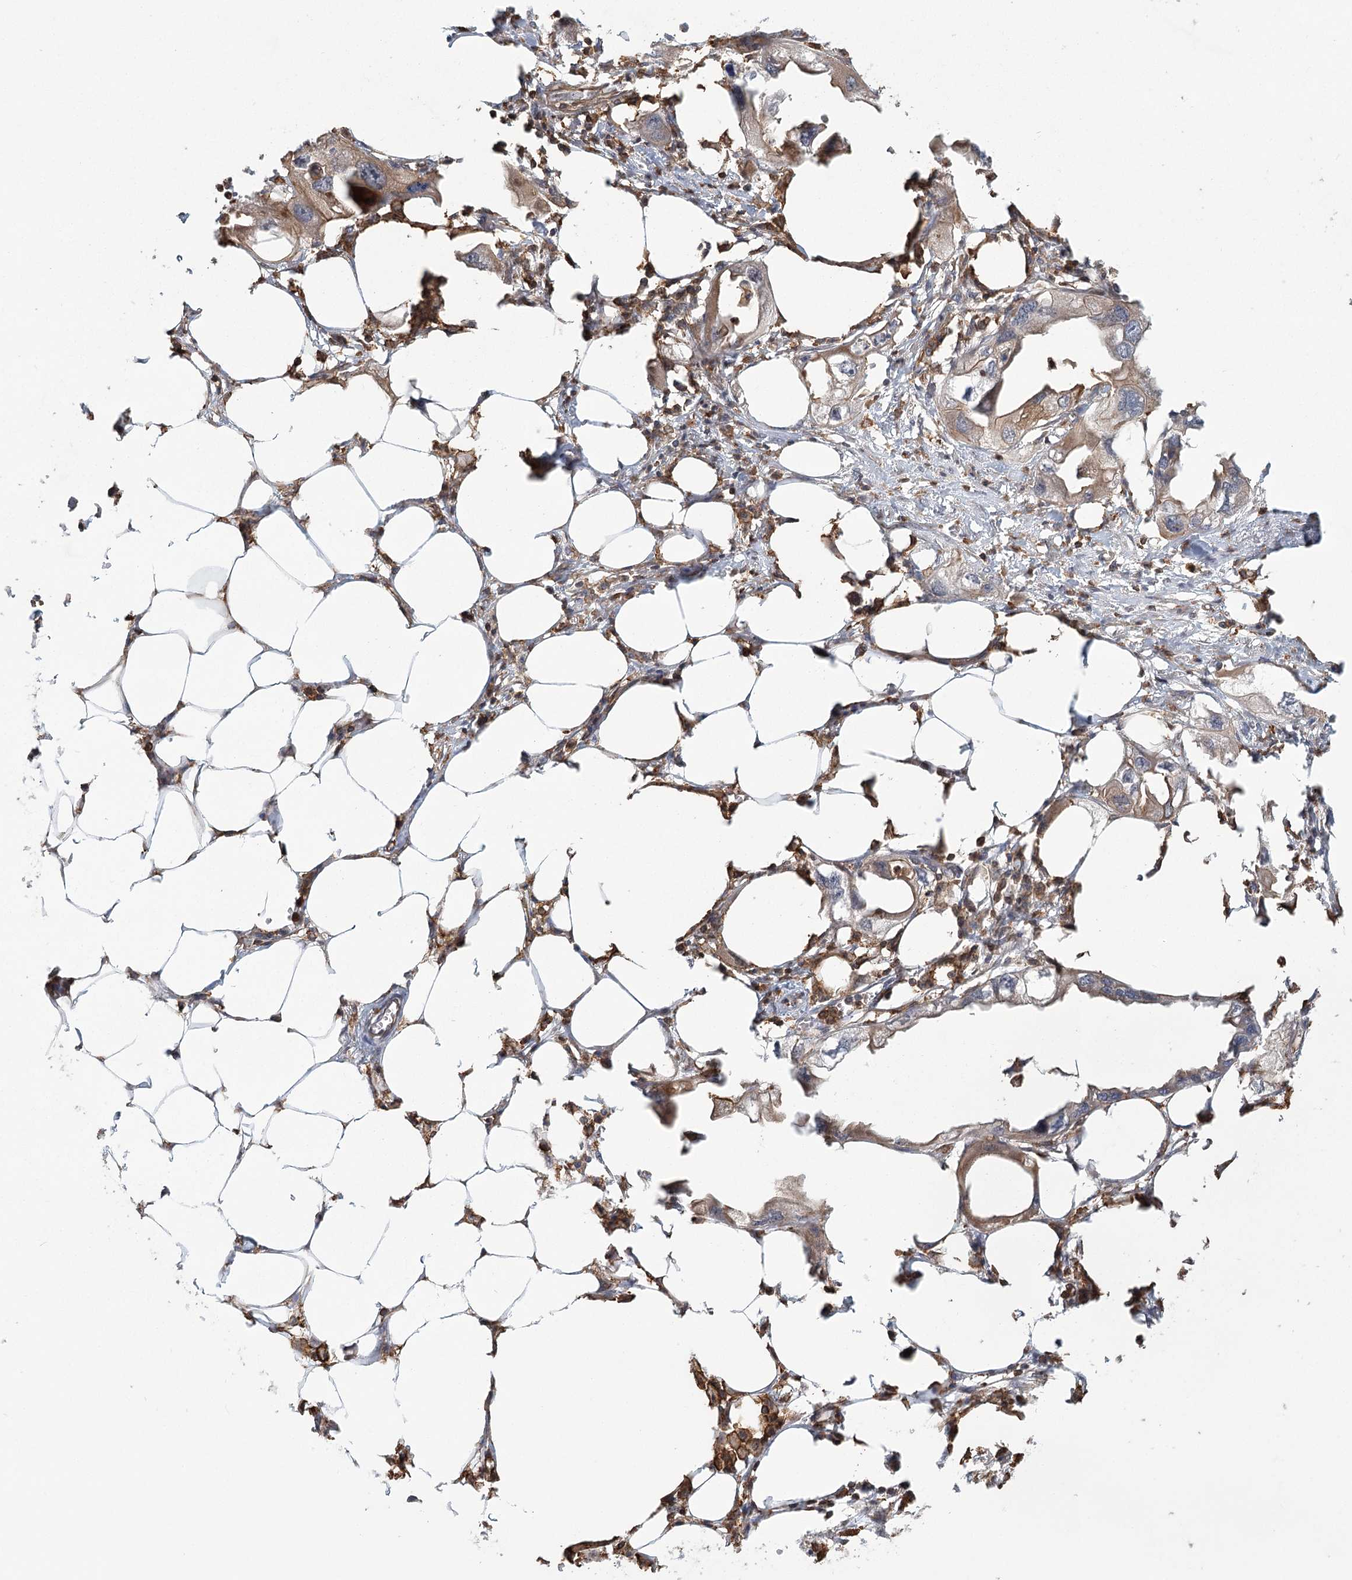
{"staining": {"intensity": "moderate", "quantity": ">75%", "location": "cytoplasmic/membranous"}, "tissue": "endometrial cancer", "cell_type": "Tumor cells", "image_type": "cancer", "snomed": [{"axis": "morphology", "description": "Adenocarcinoma, NOS"}, {"axis": "morphology", "description": "Adenocarcinoma, metastatic, NOS"}, {"axis": "topography", "description": "Adipose tissue"}, {"axis": "topography", "description": "Endometrium"}], "caption": "Immunohistochemical staining of human metastatic adenocarcinoma (endometrial) demonstrates moderate cytoplasmic/membranous protein staining in approximately >75% of tumor cells.", "gene": "MEPE", "patient": {"sex": "female", "age": 67}}